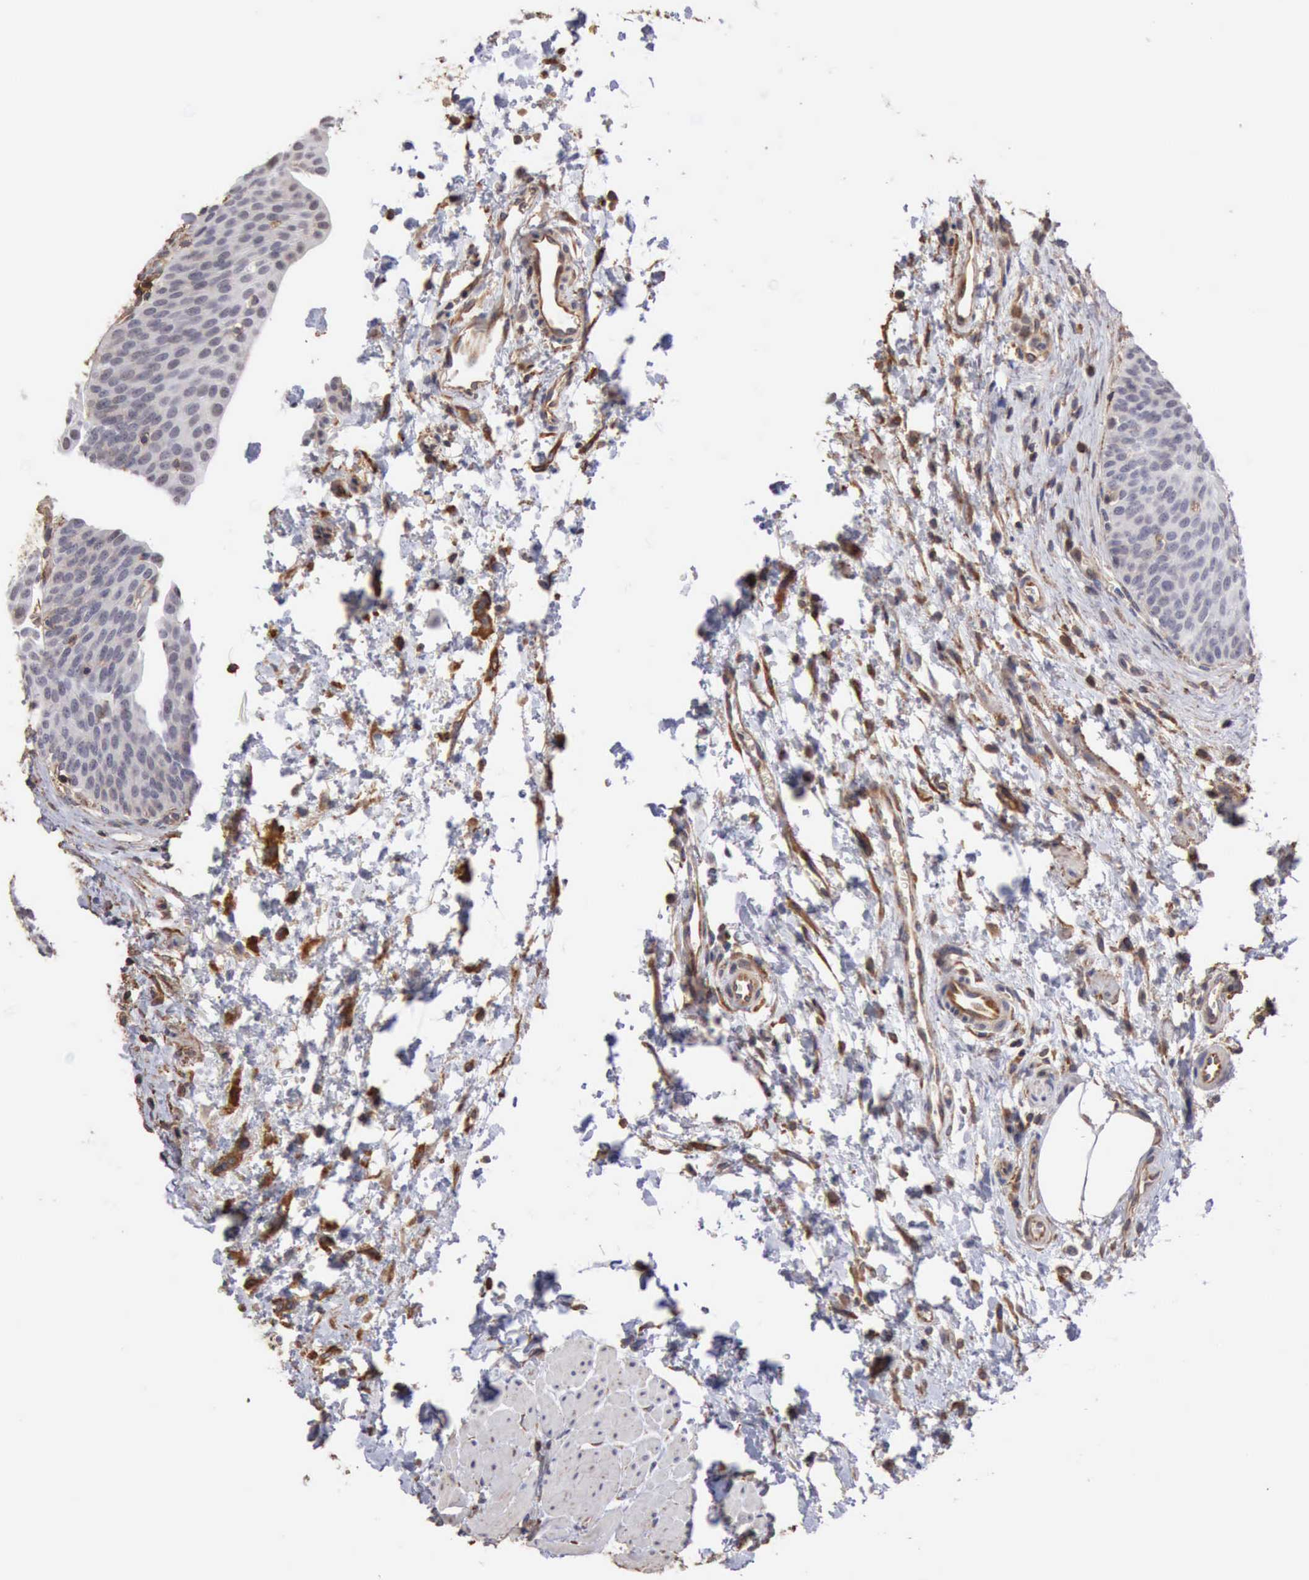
{"staining": {"intensity": "negative", "quantity": "none", "location": "none"}, "tissue": "urinary bladder", "cell_type": "Urothelial cells", "image_type": "normal", "snomed": [{"axis": "morphology", "description": "Normal tissue, NOS"}, {"axis": "topography", "description": "Smooth muscle"}, {"axis": "topography", "description": "Urinary bladder"}], "caption": "This is a image of immunohistochemistry staining of normal urinary bladder, which shows no expression in urothelial cells. The staining was performed using DAB to visualize the protein expression in brown, while the nuclei were stained in blue with hematoxylin (Magnification: 20x).", "gene": "GPR101", "patient": {"sex": "male", "age": 35}}